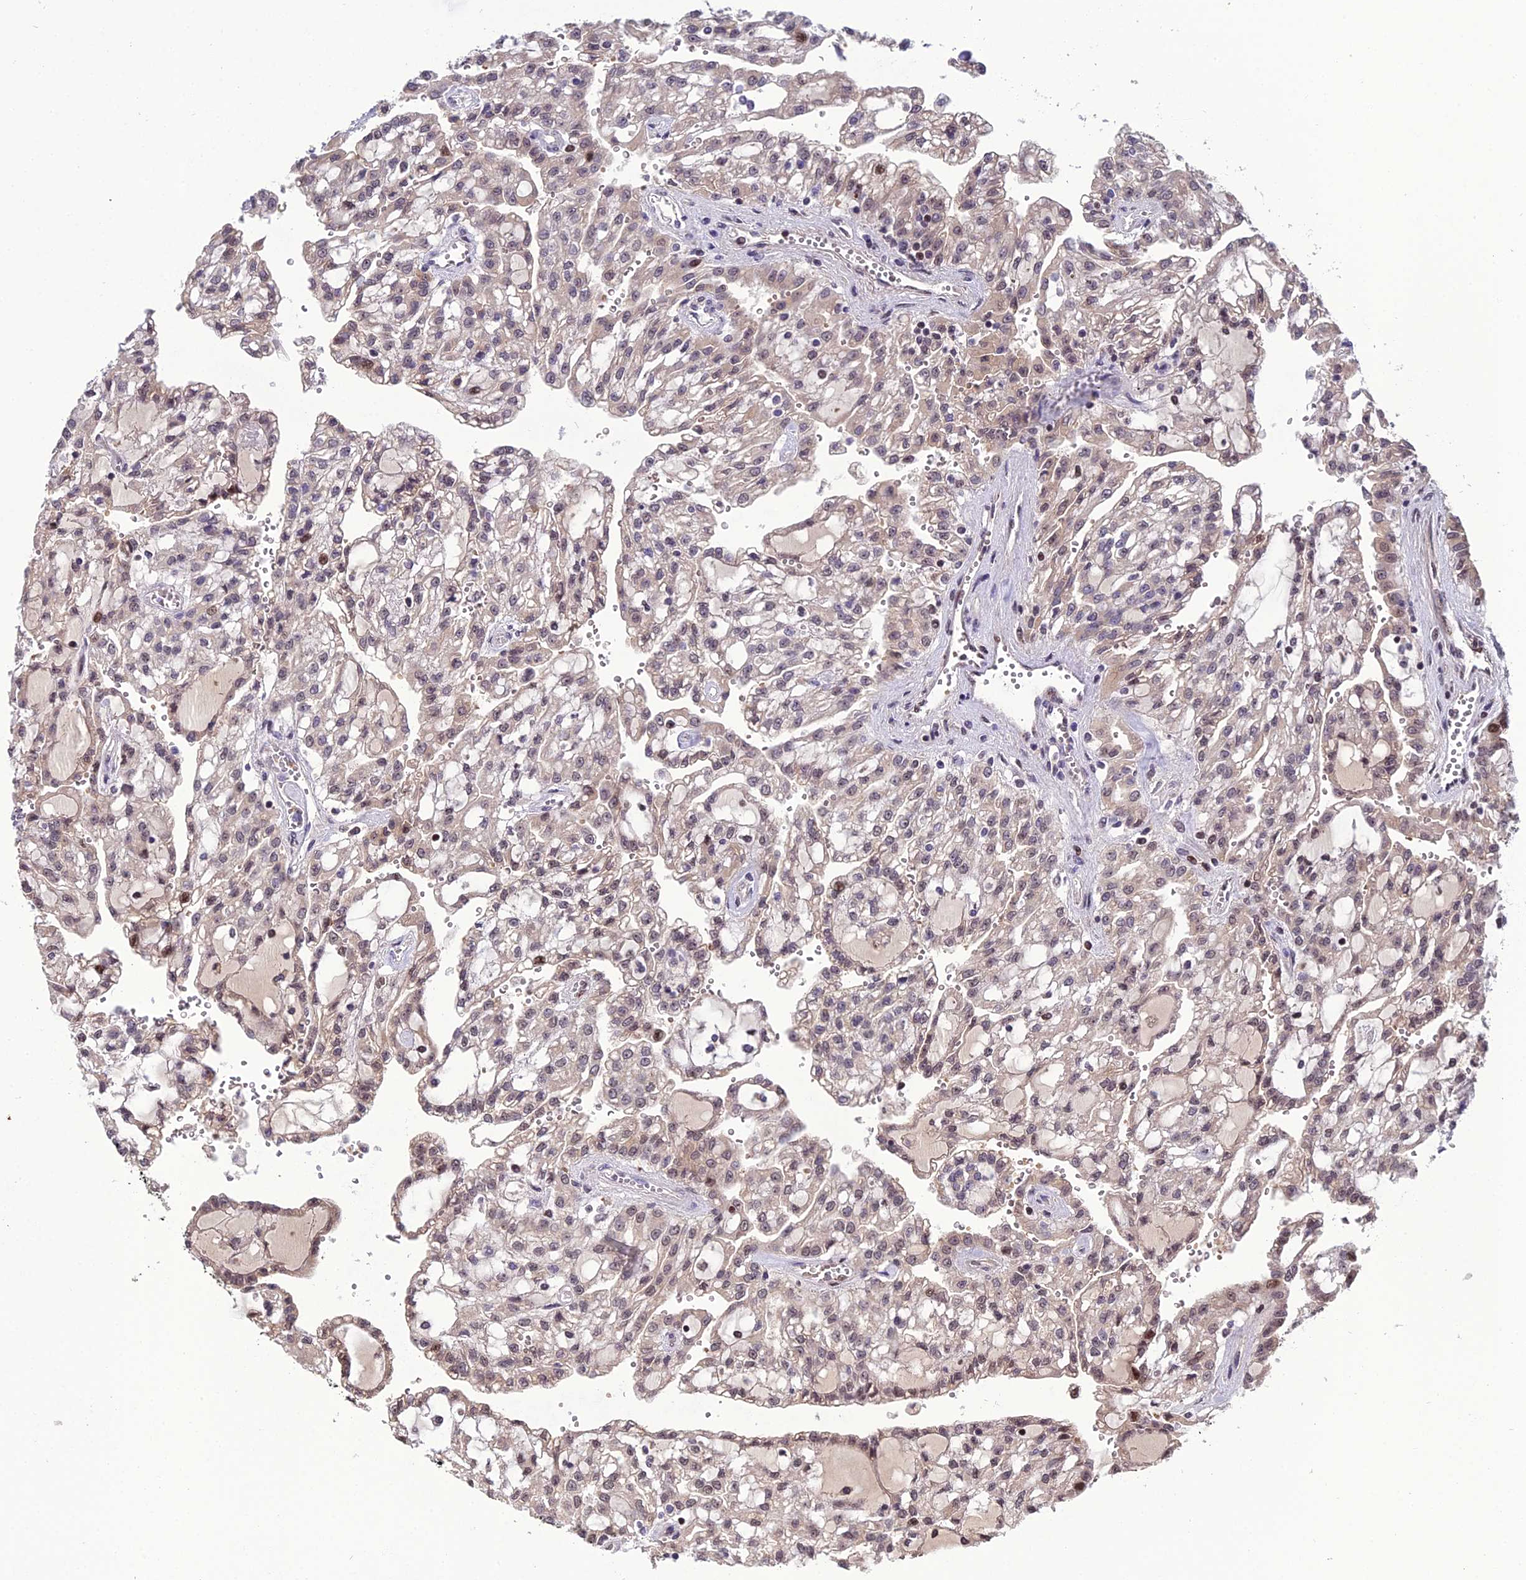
{"staining": {"intensity": "moderate", "quantity": "<25%", "location": "nuclear"}, "tissue": "renal cancer", "cell_type": "Tumor cells", "image_type": "cancer", "snomed": [{"axis": "morphology", "description": "Adenocarcinoma, NOS"}, {"axis": "topography", "description": "Kidney"}], "caption": "This micrograph displays IHC staining of renal cancer (adenocarcinoma), with low moderate nuclear expression in about <25% of tumor cells.", "gene": "ARL2", "patient": {"sex": "male", "age": 63}}